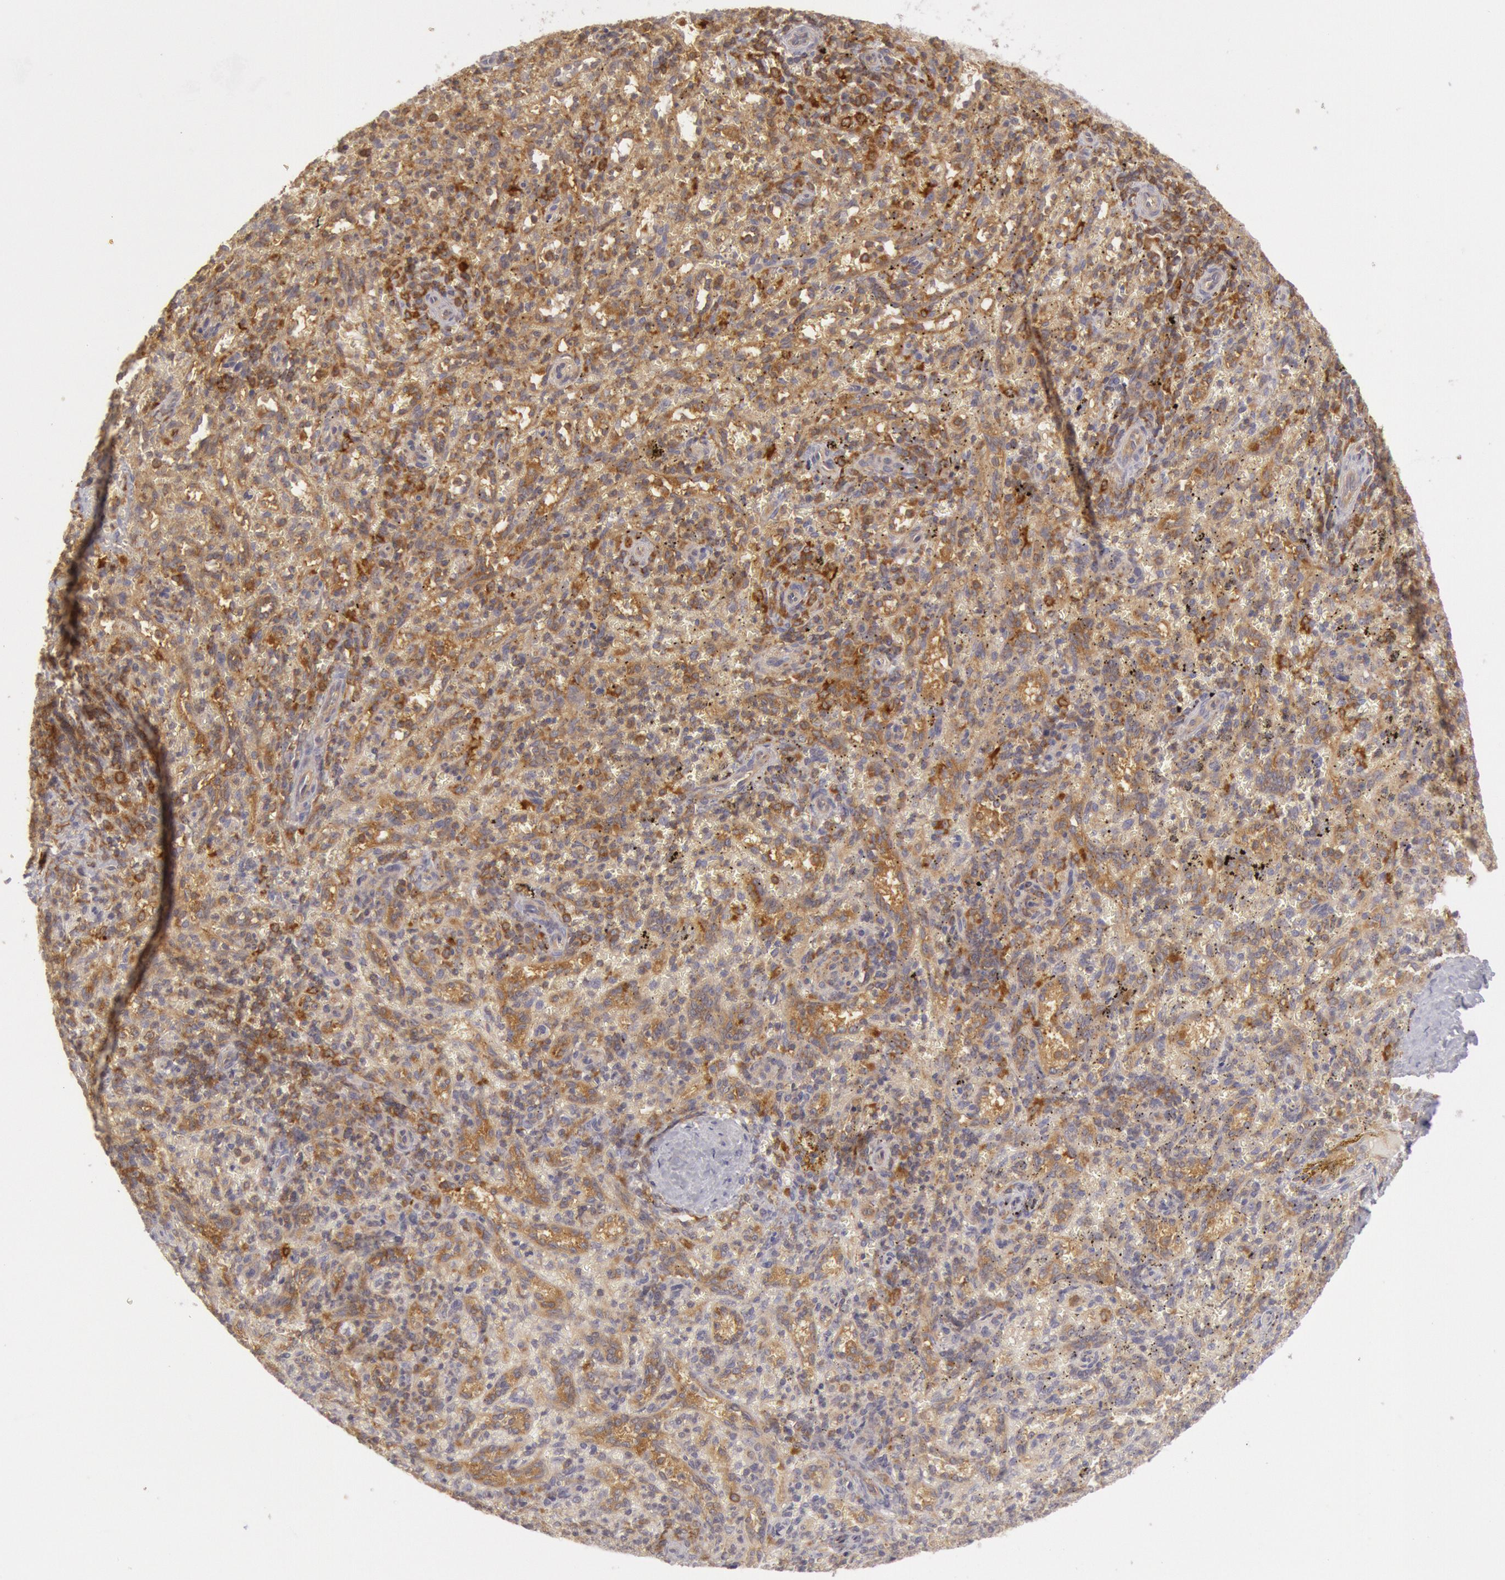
{"staining": {"intensity": "moderate", "quantity": ">75%", "location": "cytoplasmic/membranous"}, "tissue": "spleen", "cell_type": "Cells in red pulp", "image_type": "normal", "snomed": [{"axis": "morphology", "description": "Normal tissue, NOS"}, {"axis": "topography", "description": "Spleen"}], "caption": "Cells in red pulp show medium levels of moderate cytoplasmic/membranous staining in about >75% of cells in normal human spleen. (DAB (3,3'-diaminobenzidine) IHC, brown staining for protein, blue staining for nuclei).", "gene": "IKBKB", "patient": {"sex": "female", "age": 10}}